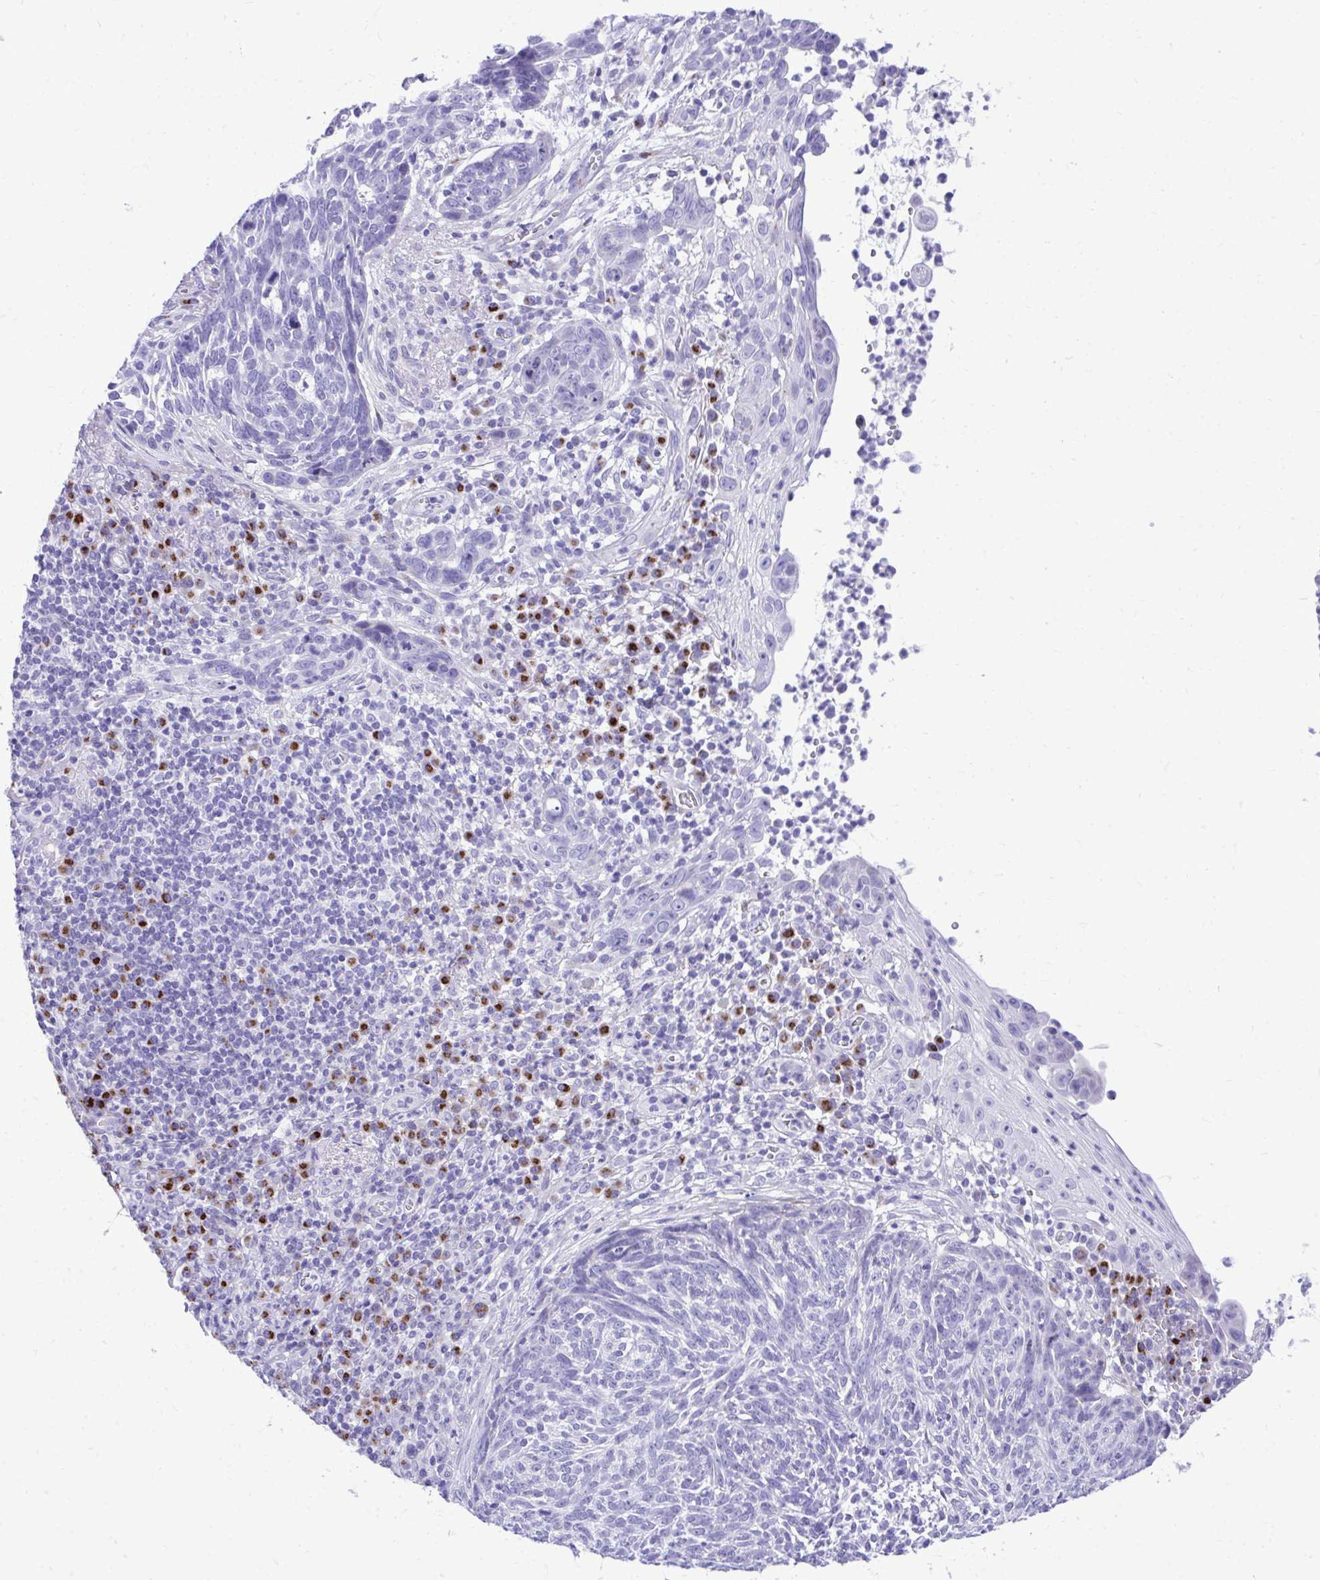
{"staining": {"intensity": "negative", "quantity": "none", "location": "none"}, "tissue": "skin cancer", "cell_type": "Tumor cells", "image_type": "cancer", "snomed": [{"axis": "morphology", "description": "Basal cell carcinoma"}, {"axis": "topography", "description": "Skin"}, {"axis": "topography", "description": "Skin of face"}], "caption": "Tumor cells show no significant protein positivity in basal cell carcinoma (skin). (Stains: DAB immunohistochemistry with hematoxylin counter stain, Microscopy: brightfield microscopy at high magnification).", "gene": "ANKDD1B", "patient": {"sex": "female", "age": 95}}